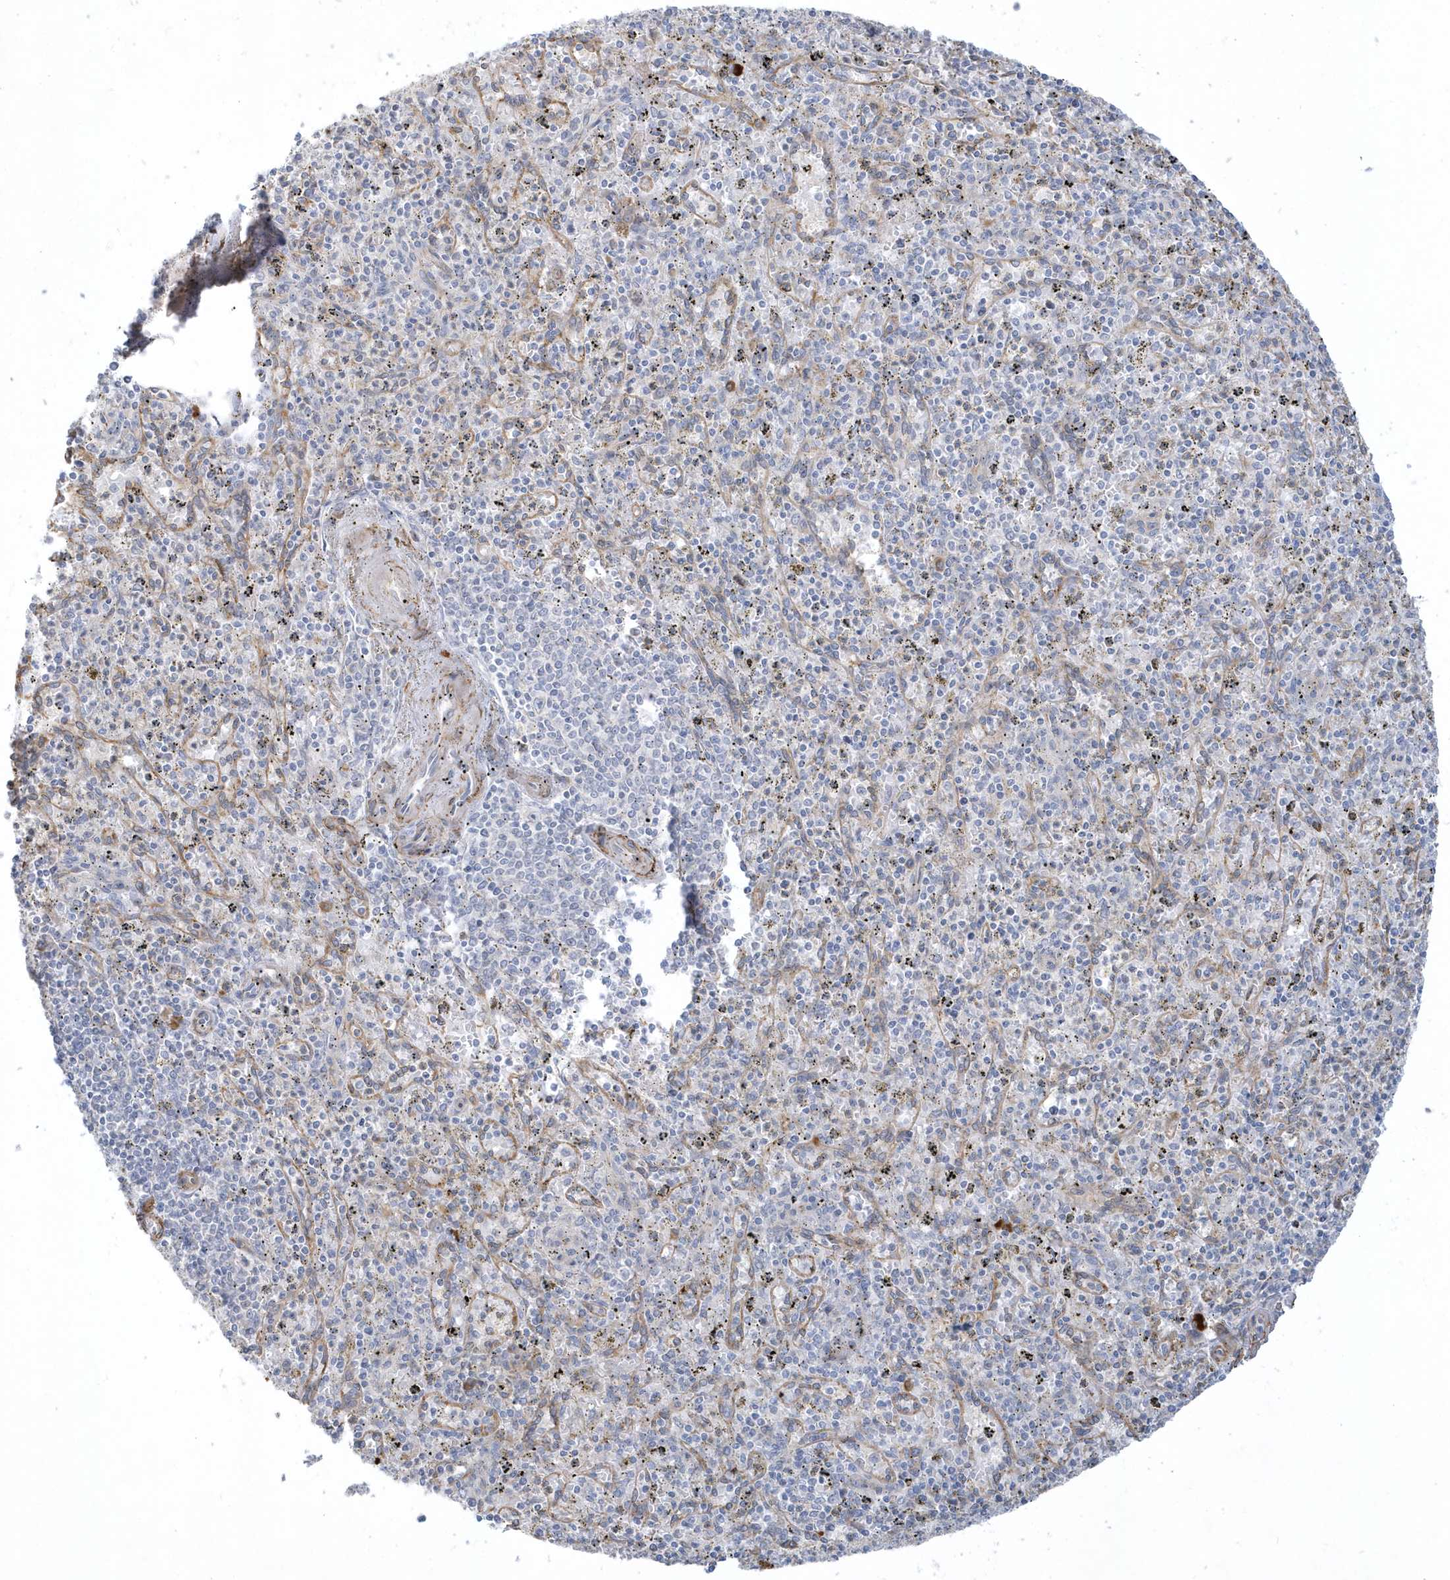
{"staining": {"intensity": "negative", "quantity": "none", "location": "none"}, "tissue": "spleen", "cell_type": "Cells in red pulp", "image_type": "normal", "snomed": [{"axis": "morphology", "description": "Normal tissue, NOS"}, {"axis": "topography", "description": "Spleen"}], "caption": "Benign spleen was stained to show a protein in brown. There is no significant positivity in cells in red pulp. (DAB (3,3'-diaminobenzidine) immunohistochemistry, high magnification).", "gene": "THADA", "patient": {"sex": "male", "age": 72}}